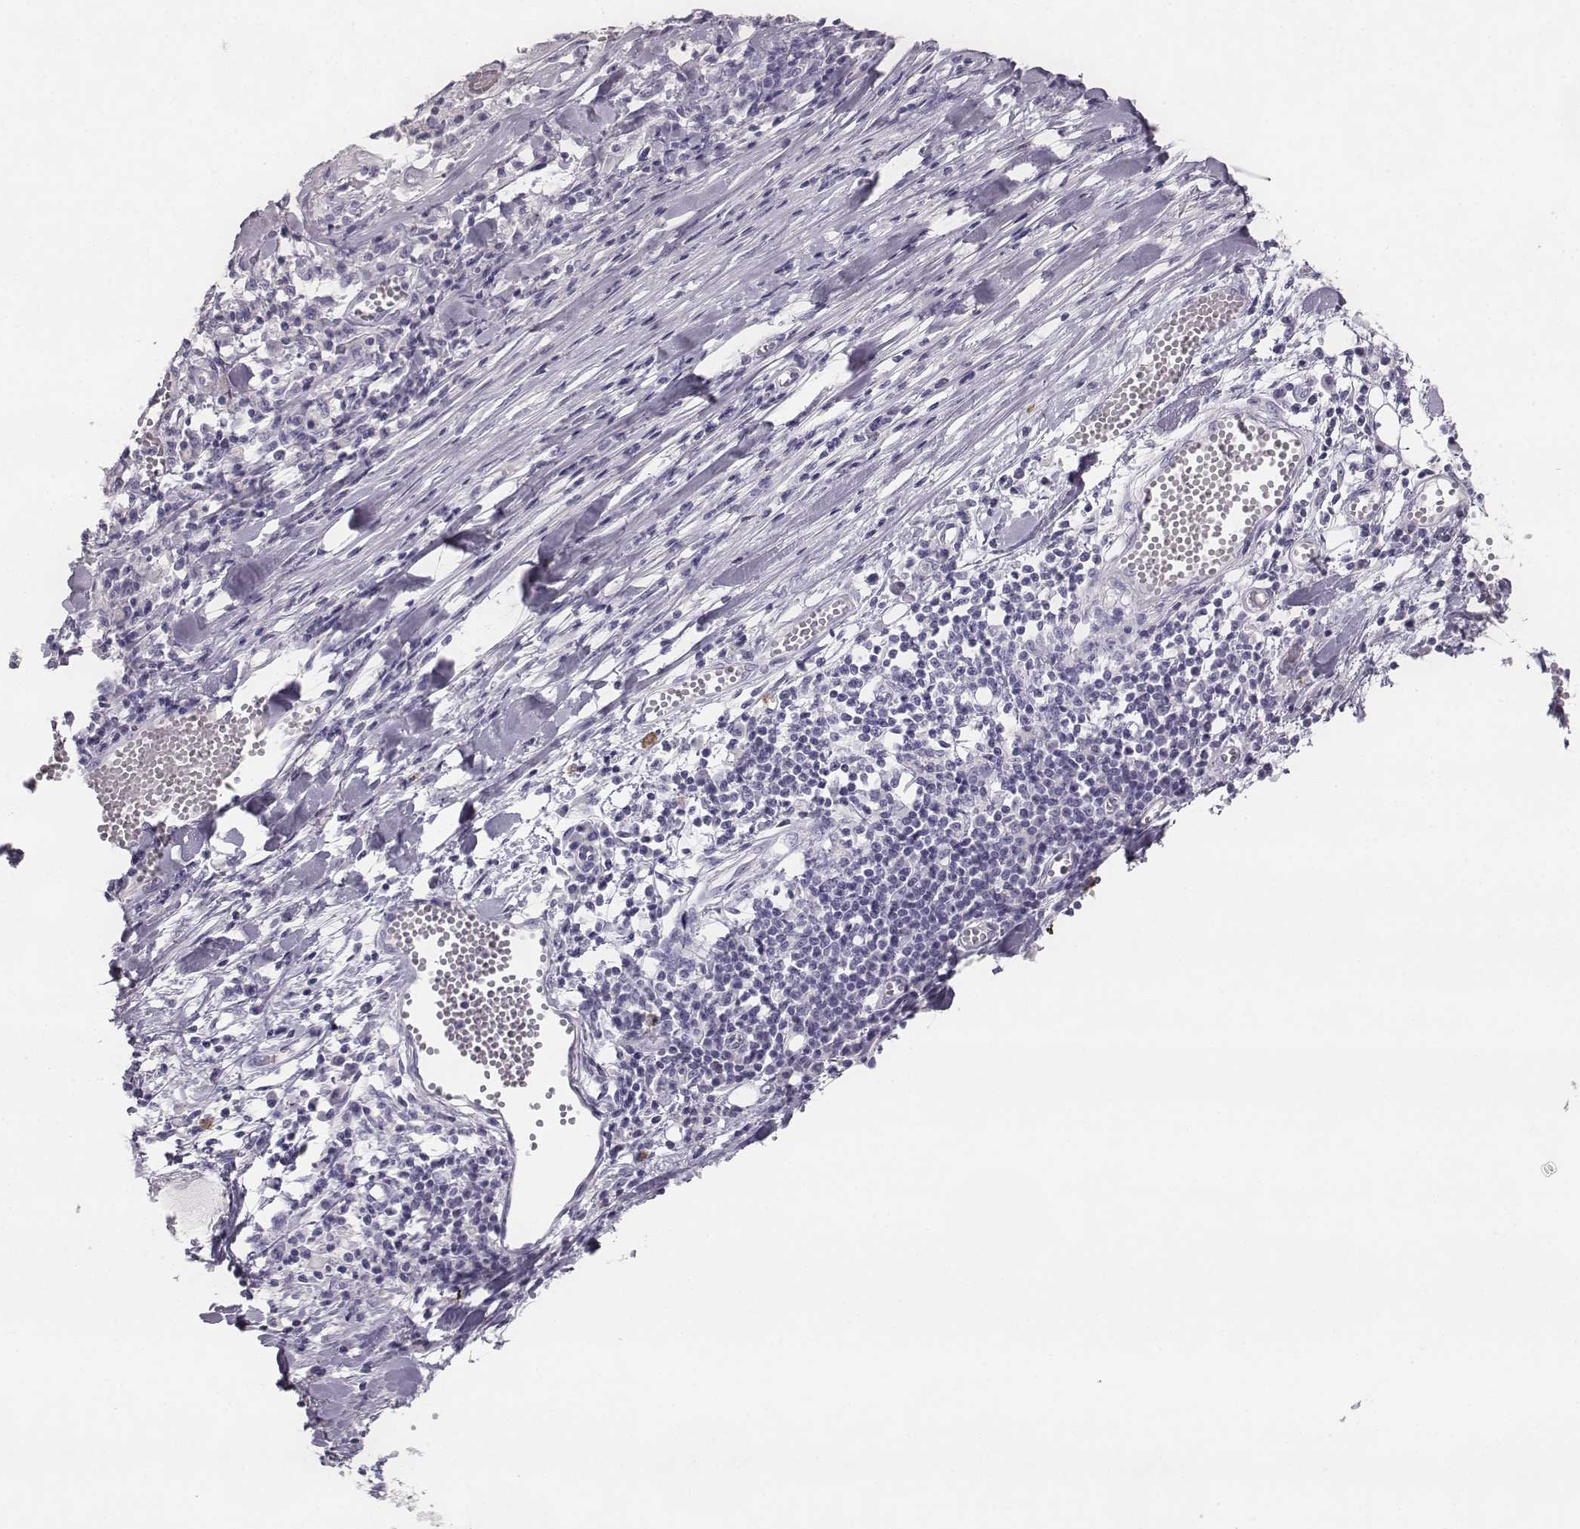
{"staining": {"intensity": "negative", "quantity": "none", "location": "none"}, "tissue": "melanoma", "cell_type": "Tumor cells", "image_type": "cancer", "snomed": [{"axis": "morphology", "description": "Malignant melanoma, Metastatic site"}, {"axis": "topography", "description": "Lymph node"}], "caption": "Immunohistochemical staining of melanoma reveals no significant expression in tumor cells.", "gene": "NPTXR", "patient": {"sex": "male", "age": 50}}